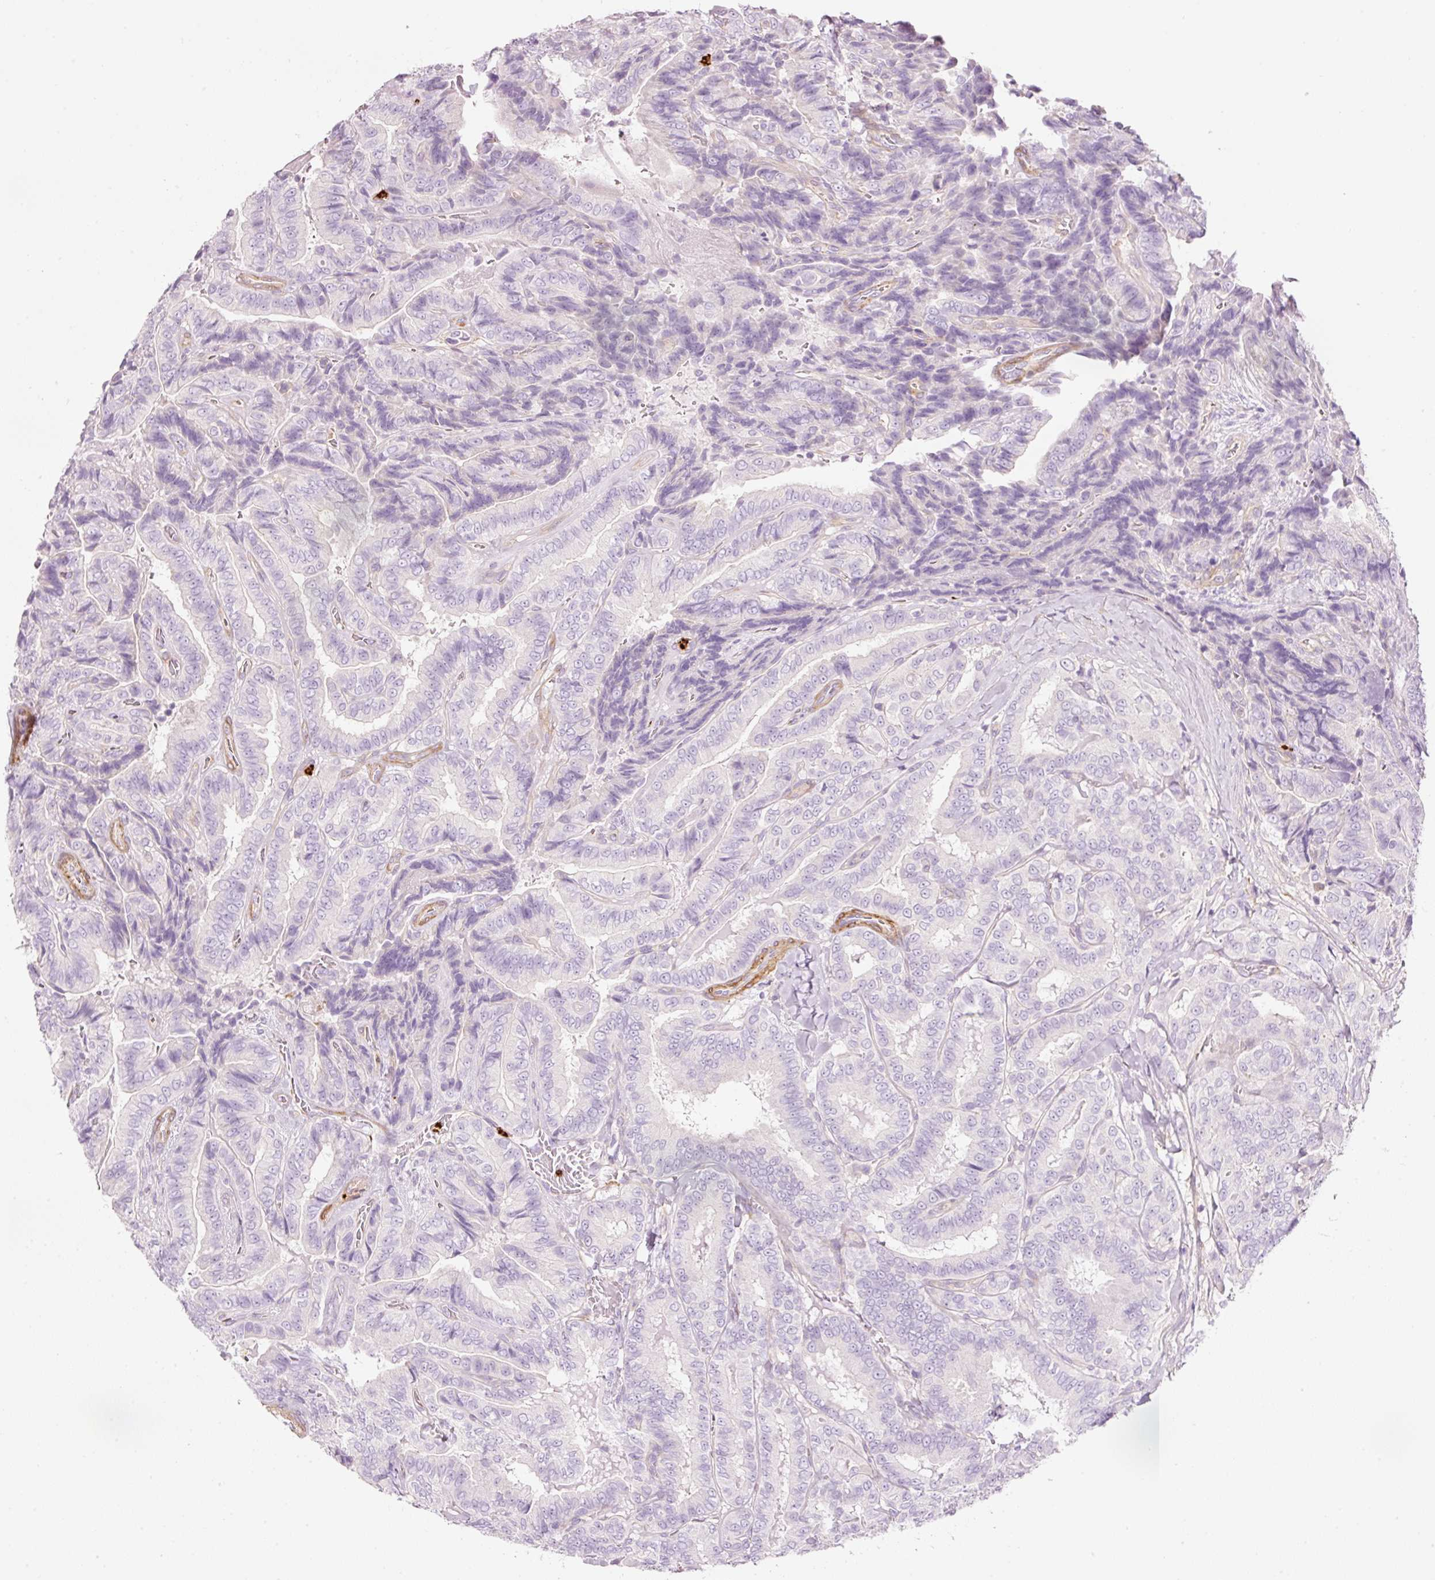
{"staining": {"intensity": "negative", "quantity": "none", "location": "none"}, "tissue": "thyroid cancer", "cell_type": "Tumor cells", "image_type": "cancer", "snomed": [{"axis": "morphology", "description": "Papillary adenocarcinoma, NOS"}, {"axis": "topography", "description": "Thyroid gland"}], "caption": "IHC histopathology image of thyroid cancer (papillary adenocarcinoma) stained for a protein (brown), which exhibits no staining in tumor cells.", "gene": "MAP3K3", "patient": {"sex": "male", "age": 61}}